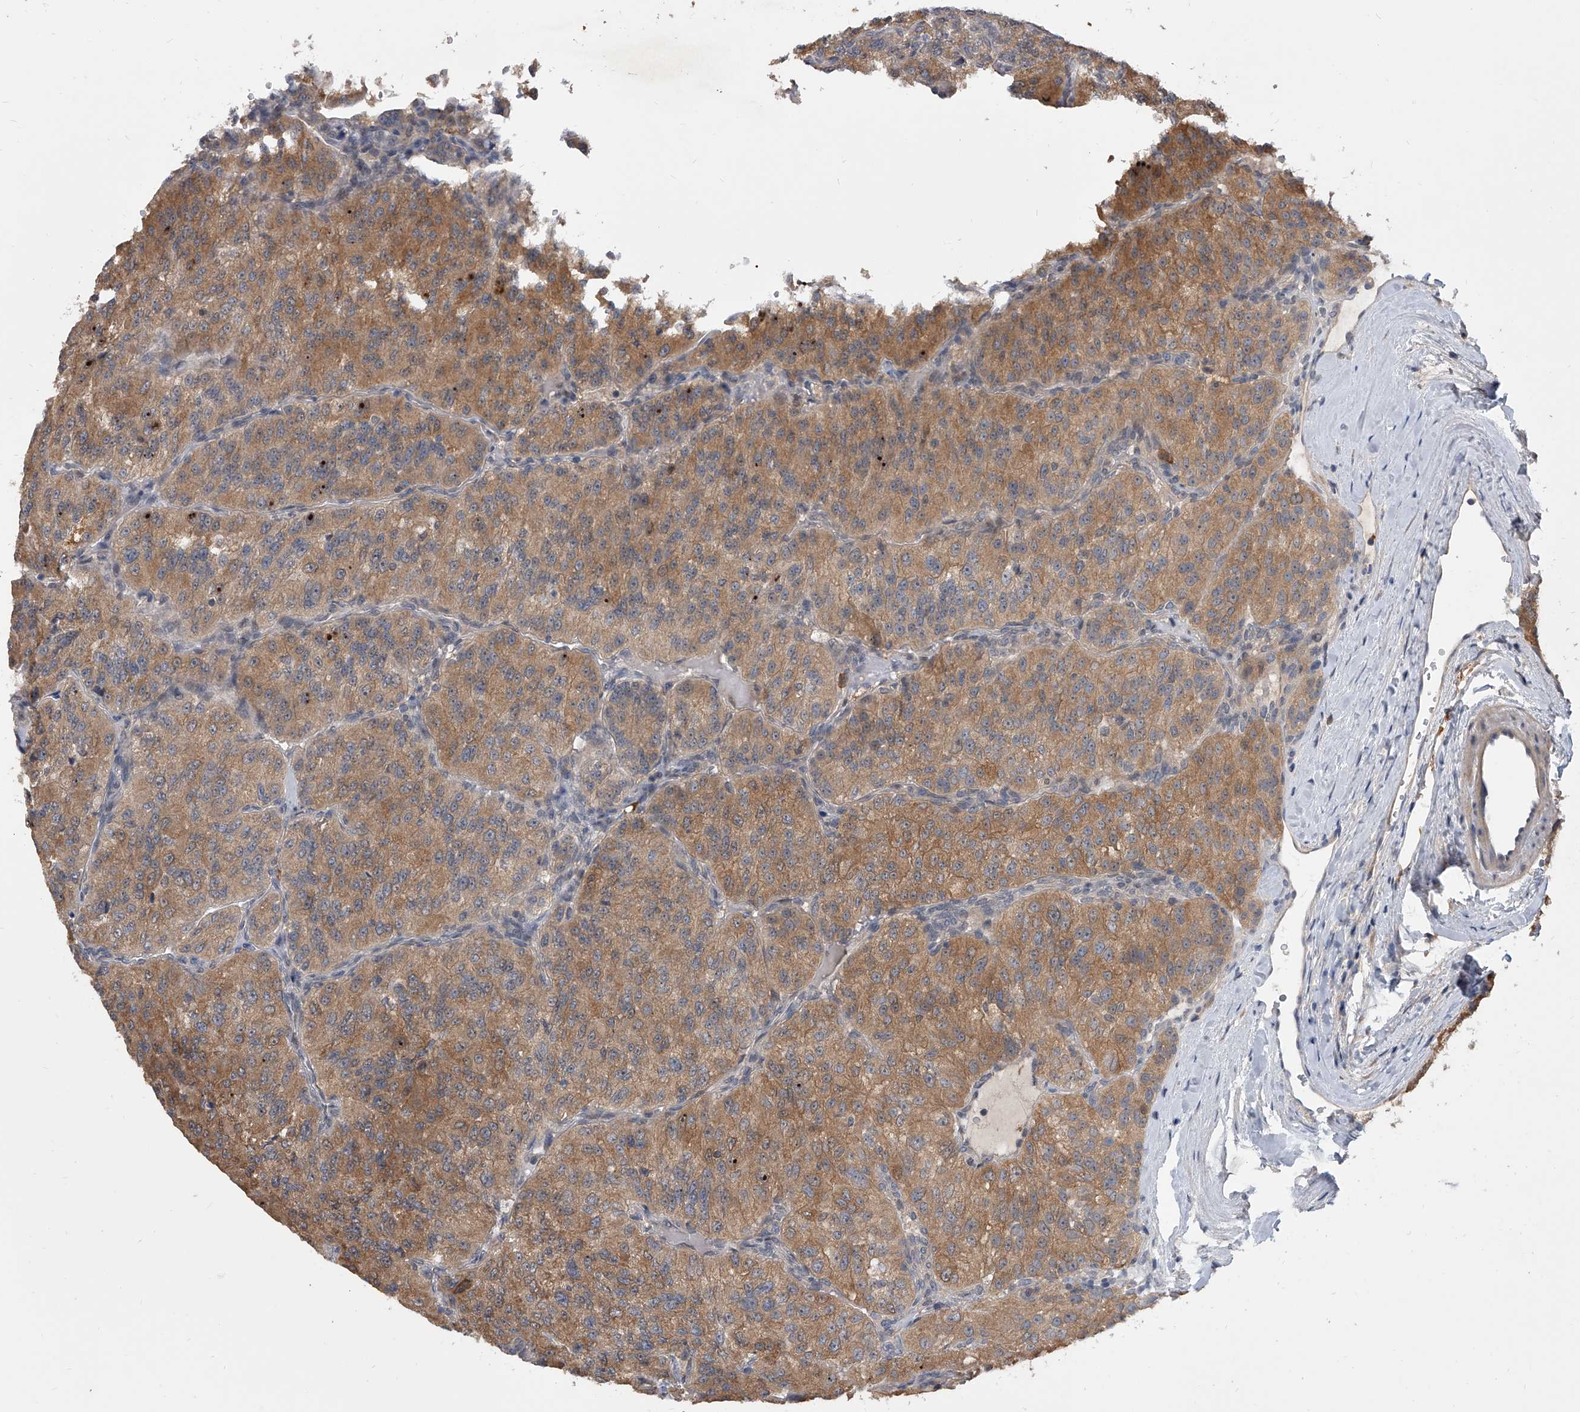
{"staining": {"intensity": "moderate", "quantity": "25%-75%", "location": "cytoplasmic/membranous"}, "tissue": "renal cancer", "cell_type": "Tumor cells", "image_type": "cancer", "snomed": [{"axis": "morphology", "description": "Adenocarcinoma, NOS"}, {"axis": "topography", "description": "Kidney"}], "caption": "Tumor cells exhibit moderate cytoplasmic/membranous staining in about 25%-75% of cells in renal adenocarcinoma.", "gene": "BHLHE23", "patient": {"sex": "female", "age": 63}}